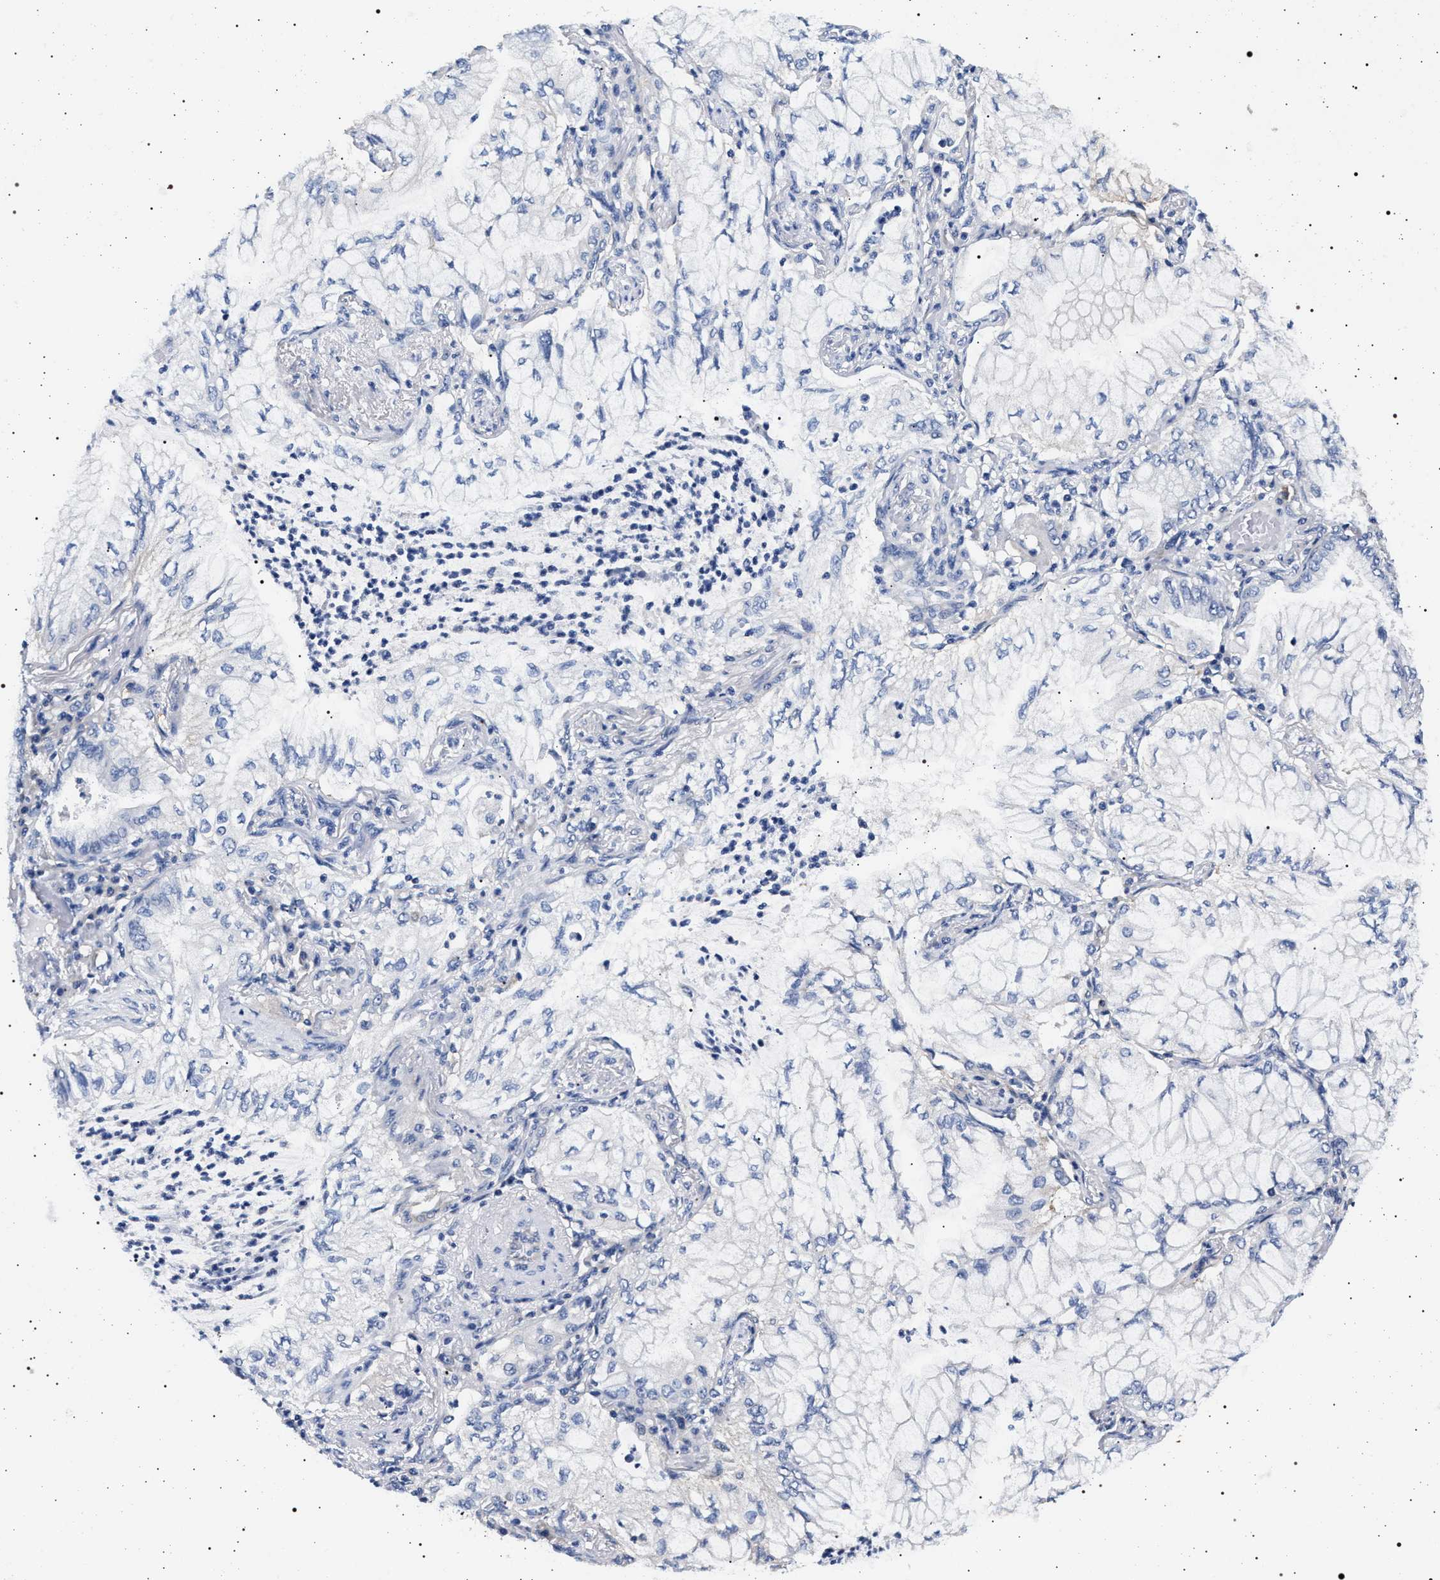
{"staining": {"intensity": "negative", "quantity": "none", "location": "none"}, "tissue": "lung cancer", "cell_type": "Tumor cells", "image_type": "cancer", "snomed": [{"axis": "morphology", "description": "Adenocarcinoma, NOS"}, {"axis": "topography", "description": "Lung"}], "caption": "DAB (3,3'-diaminobenzidine) immunohistochemical staining of human lung adenocarcinoma reveals no significant staining in tumor cells.", "gene": "HSD17B1", "patient": {"sex": "female", "age": 70}}